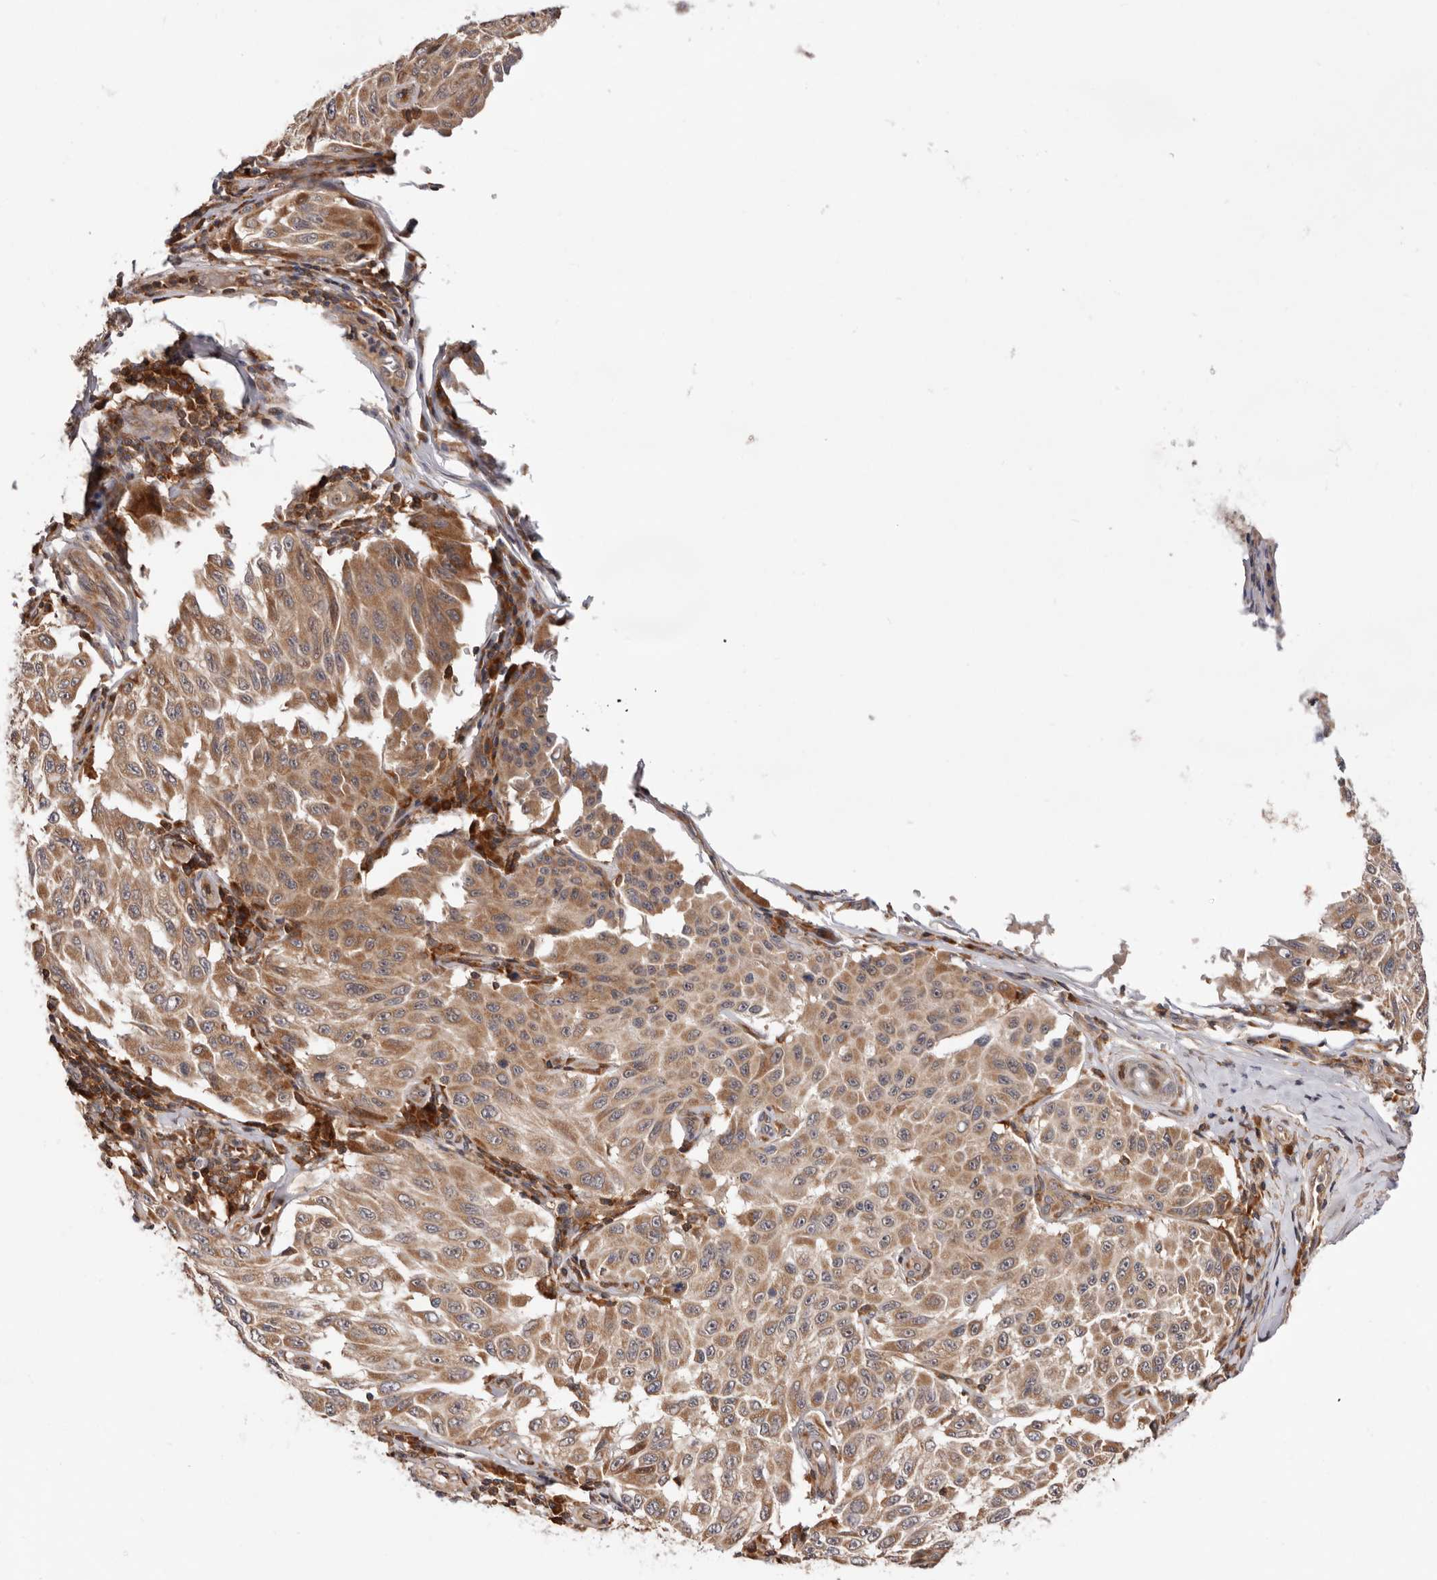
{"staining": {"intensity": "moderate", "quantity": ">75%", "location": "cytoplasmic/membranous"}, "tissue": "melanoma", "cell_type": "Tumor cells", "image_type": "cancer", "snomed": [{"axis": "morphology", "description": "Malignant melanoma, NOS"}, {"axis": "topography", "description": "Skin"}], "caption": "Immunohistochemical staining of human melanoma reveals moderate cytoplasmic/membranous protein positivity in about >75% of tumor cells.", "gene": "RNF213", "patient": {"sex": "male", "age": 30}}